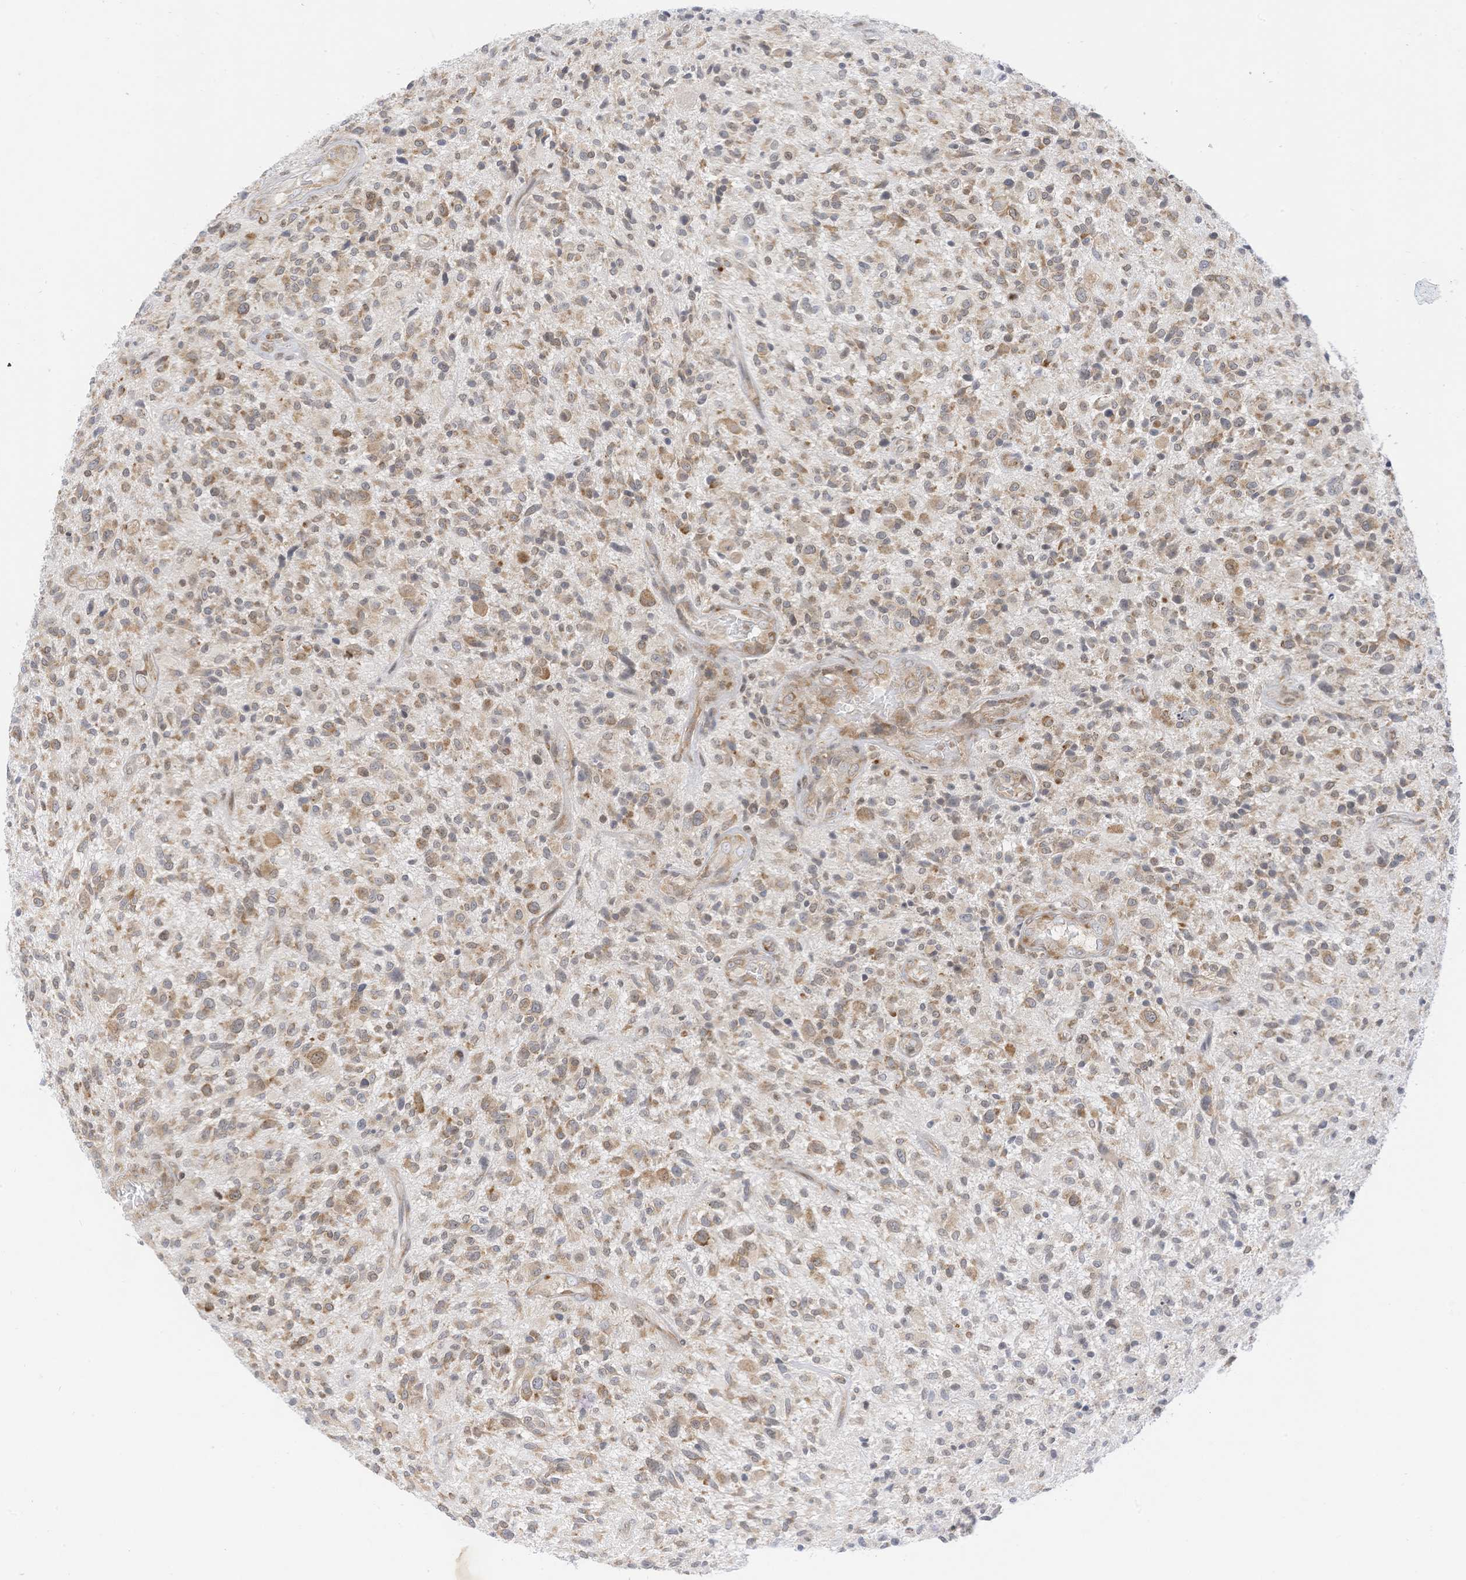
{"staining": {"intensity": "weak", "quantity": "25%-75%", "location": "cytoplasmic/membranous"}, "tissue": "glioma", "cell_type": "Tumor cells", "image_type": "cancer", "snomed": [{"axis": "morphology", "description": "Glioma, malignant, High grade"}, {"axis": "topography", "description": "Brain"}], "caption": "Glioma was stained to show a protein in brown. There is low levels of weak cytoplasmic/membranous expression in about 25%-75% of tumor cells.", "gene": "EDF1", "patient": {"sex": "male", "age": 47}}